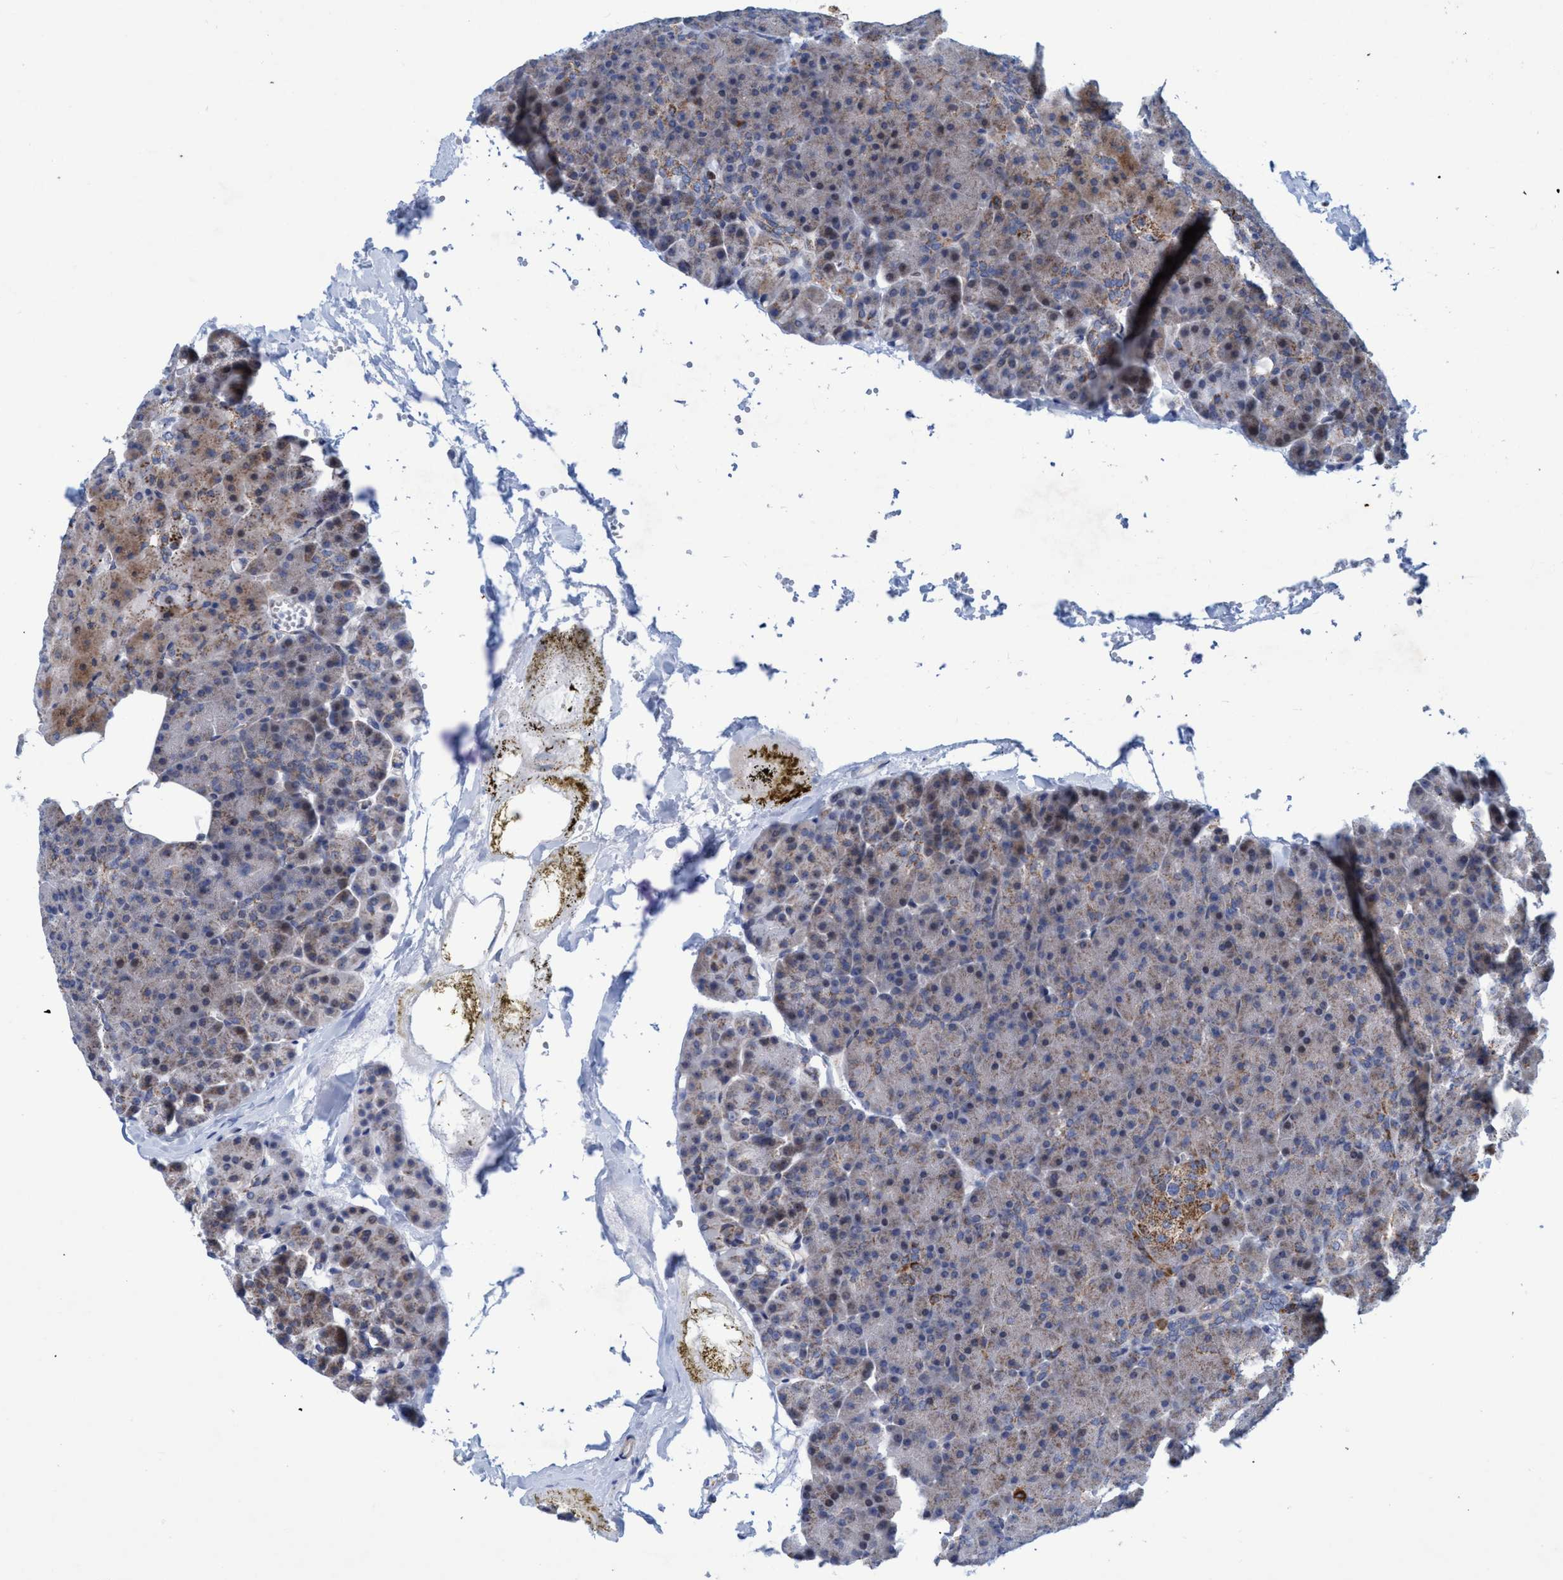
{"staining": {"intensity": "moderate", "quantity": "<25%", "location": "cytoplasmic/membranous"}, "tissue": "pancreas", "cell_type": "Exocrine glandular cells", "image_type": "normal", "snomed": [{"axis": "morphology", "description": "Normal tissue, NOS"}, {"axis": "topography", "description": "Pancreas"}], "caption": "Protein analysis of benign pancreas shows moderate cytoplasmic/membranous expression in approximately <25% of exocrine glandular cells.", "gene": "POLR1F", "patient": {"sex": "female", "age": 35}}